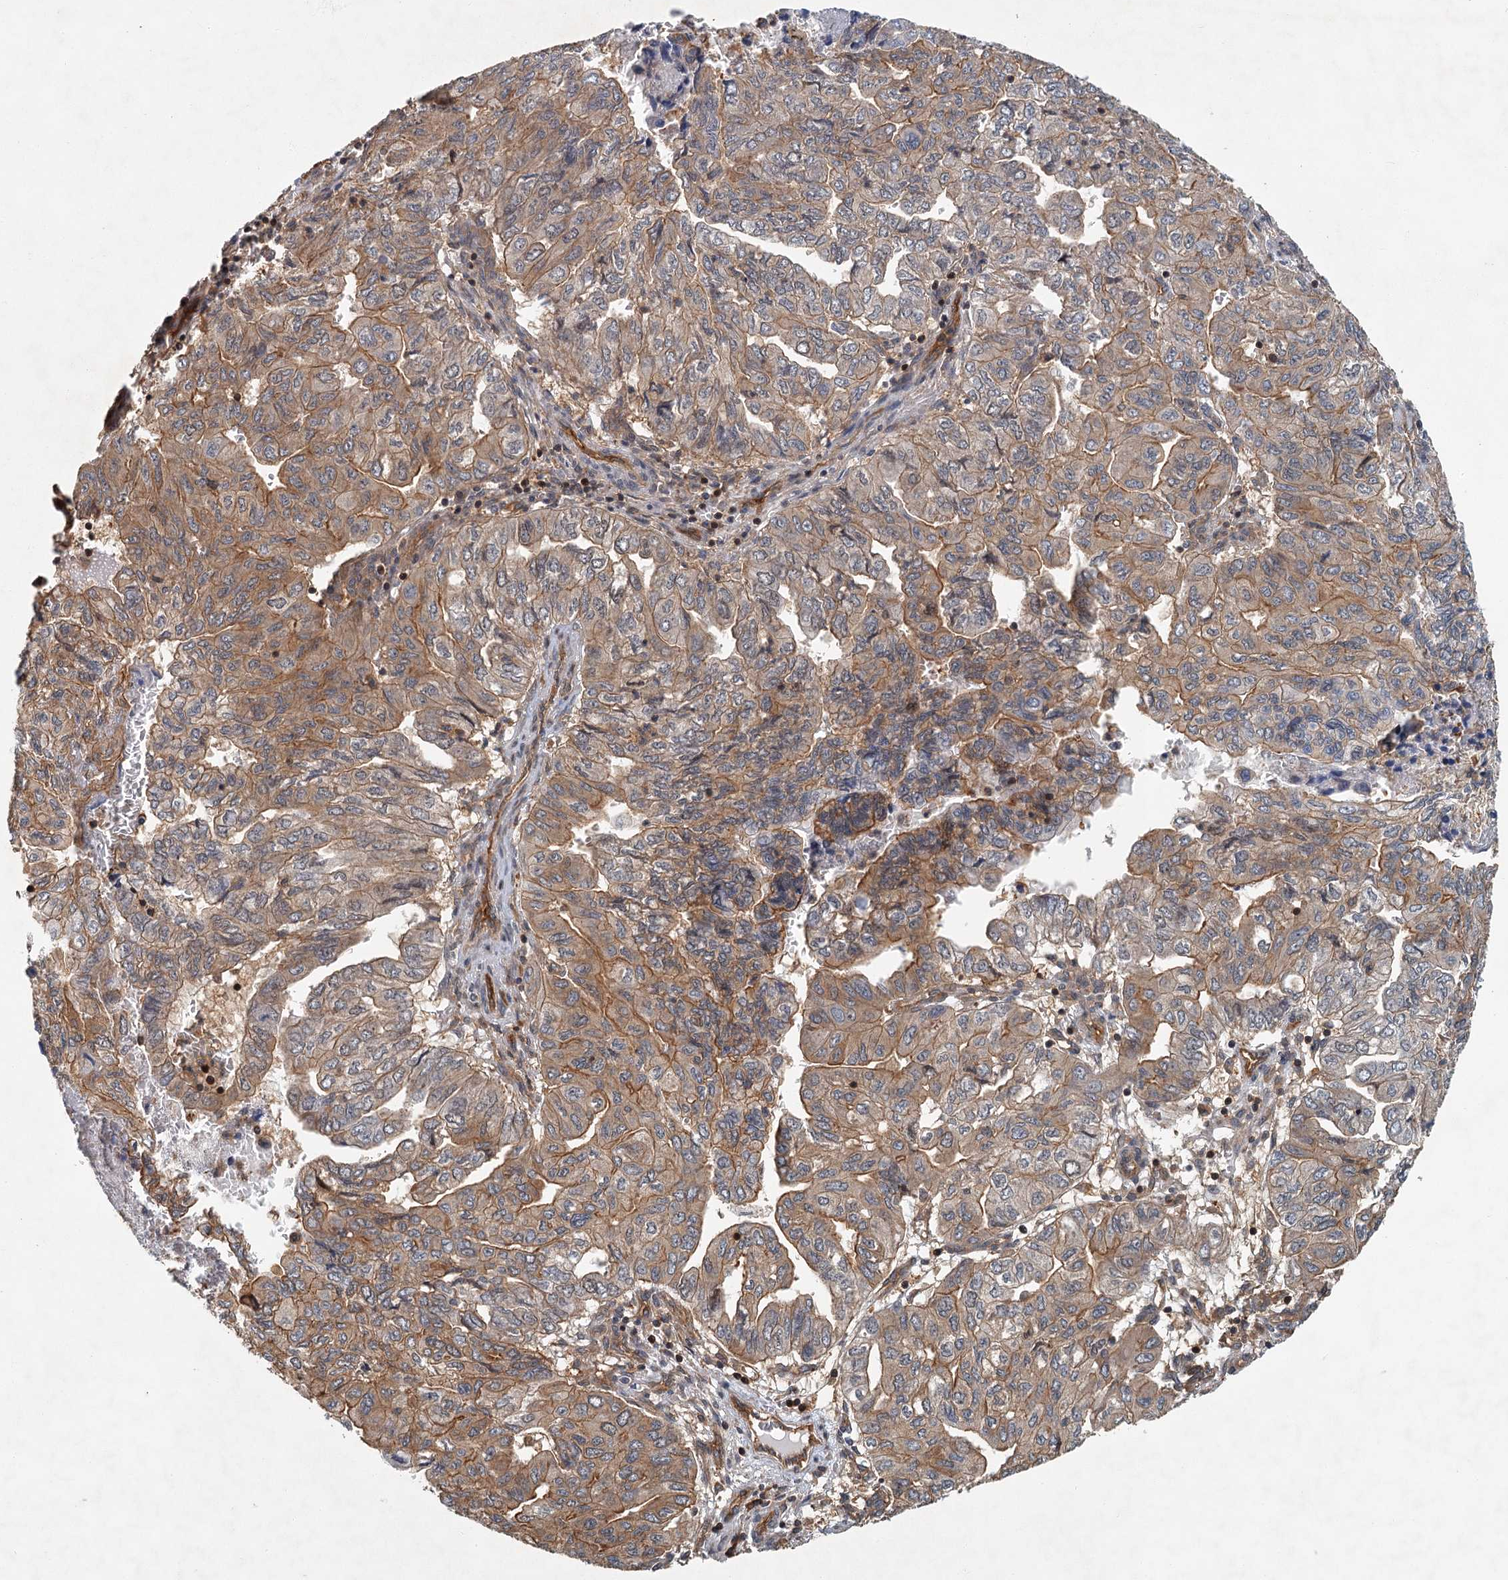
{"staining": {"intensity": "moderate", "quantity": ">75%", "location": "cytoplasmic/membranous"}, "tissue": "pancreatic cancer", "cell_type": "Tumor cells", "image_type": "cancer", "snomed": [{"axis": "morphology", "description": "Adenocarcinoma, NOS"}, {"axis": "topography", "description": "Pancreas"}], "caption": "Immunohistochemical staining of pancreatic cancer displays medium levels of moderate cytoplasmic/membranous expression in approximately >75% of tumor cells.", "gene": "ZNF527", "patient": {"sex": "male", "age": 51}}